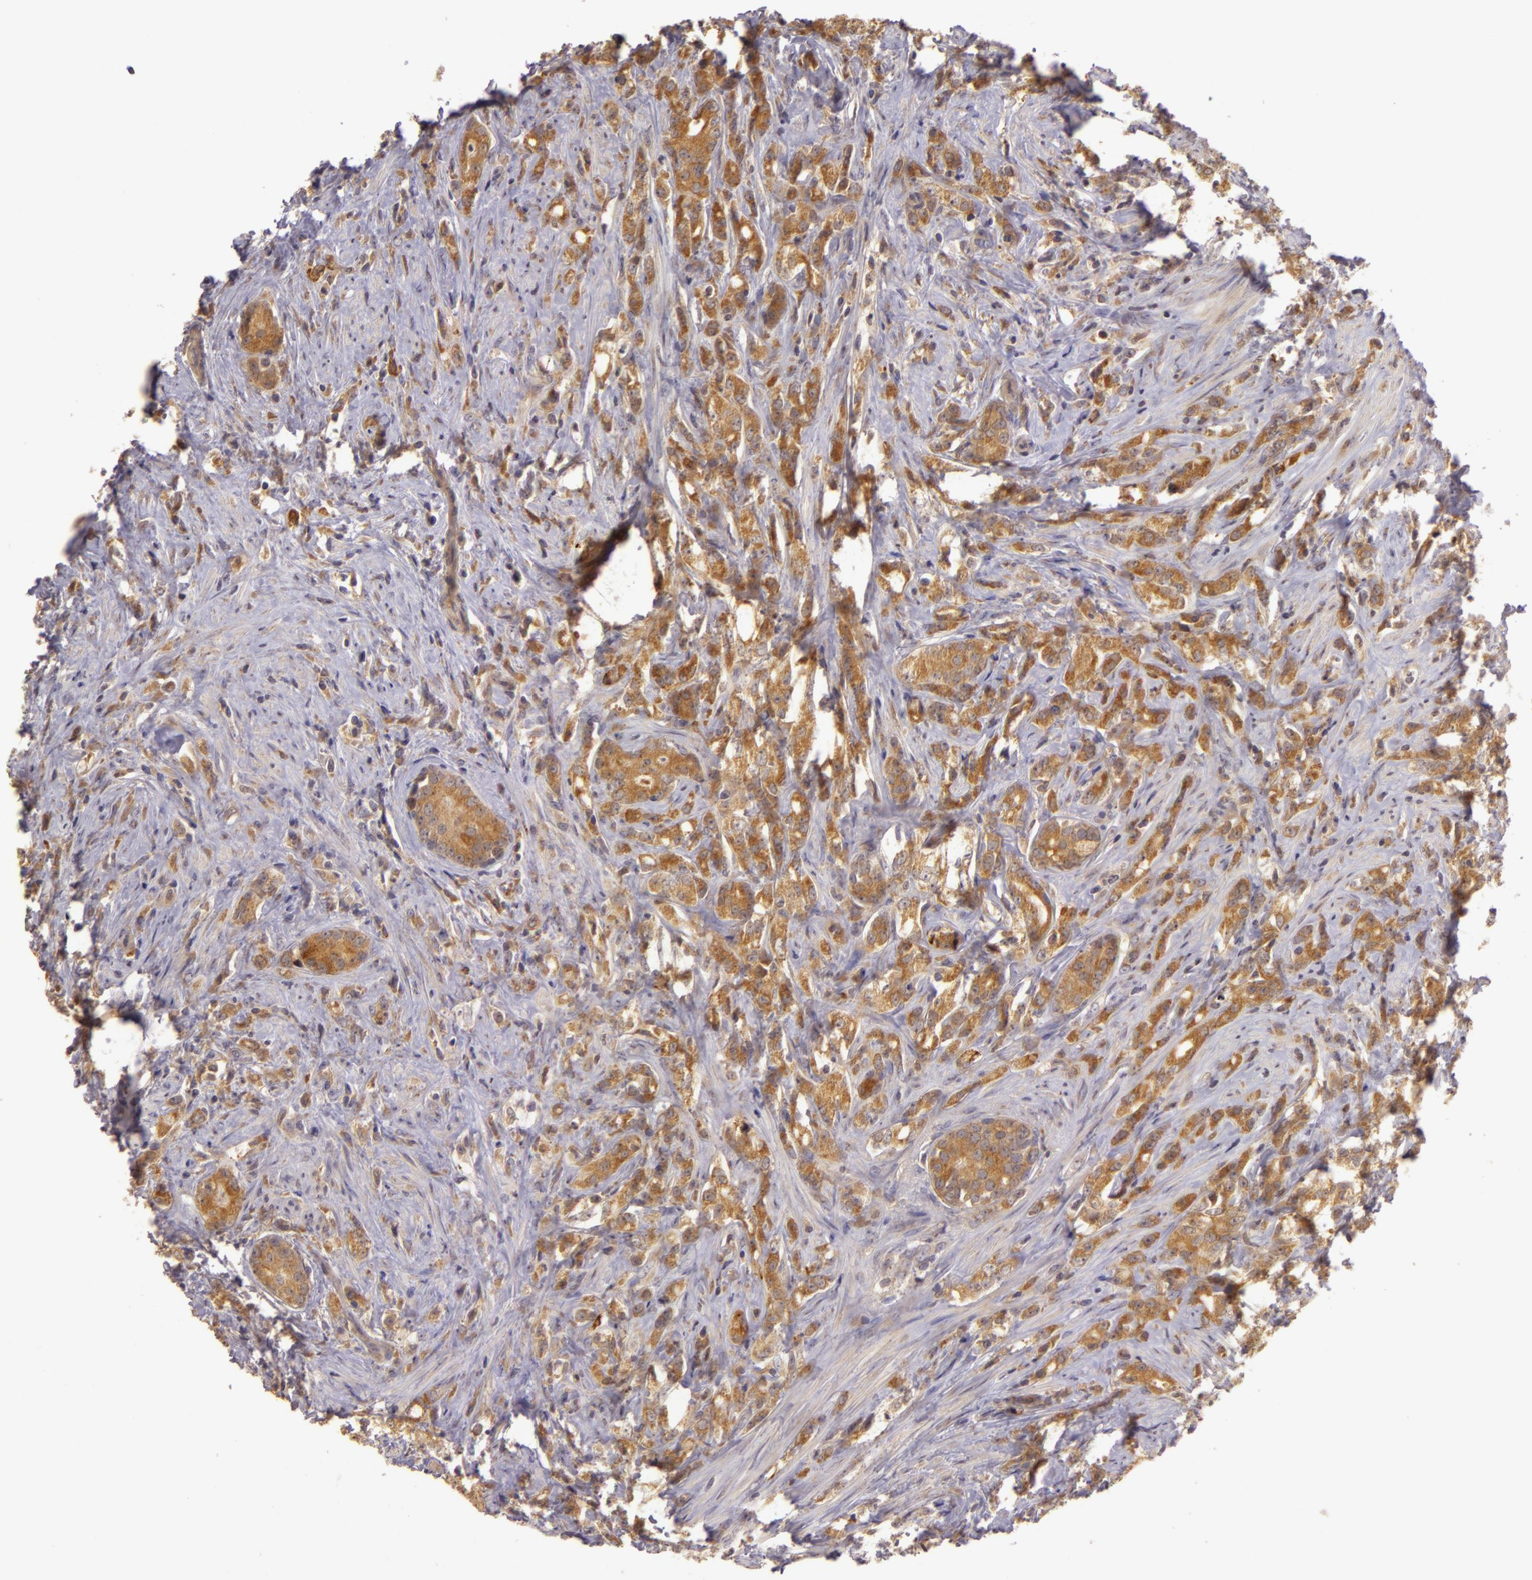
{"staining": {"intensity": "moderate", "quantity": ">75%", "location": "cytoplasmic/membranous"}, "tissue": "prostate cancer", "cell_type": "Tumor cells", "image_type": "cancer", "snomed": [{"axis": "morphology", "description": "Adenocarcinoma, Medium grade"}, {"axis": "topography", "description": "Prostate"}], "caption": "Protein staining of adenocarcinoma (medium-grade) (prostate) tissue shows moderate cytoplasmic/membranous staining in about >75% of tumor cells.", "gene": "PPP1R3F", "patient": {"sex": "male", "age": 59}}